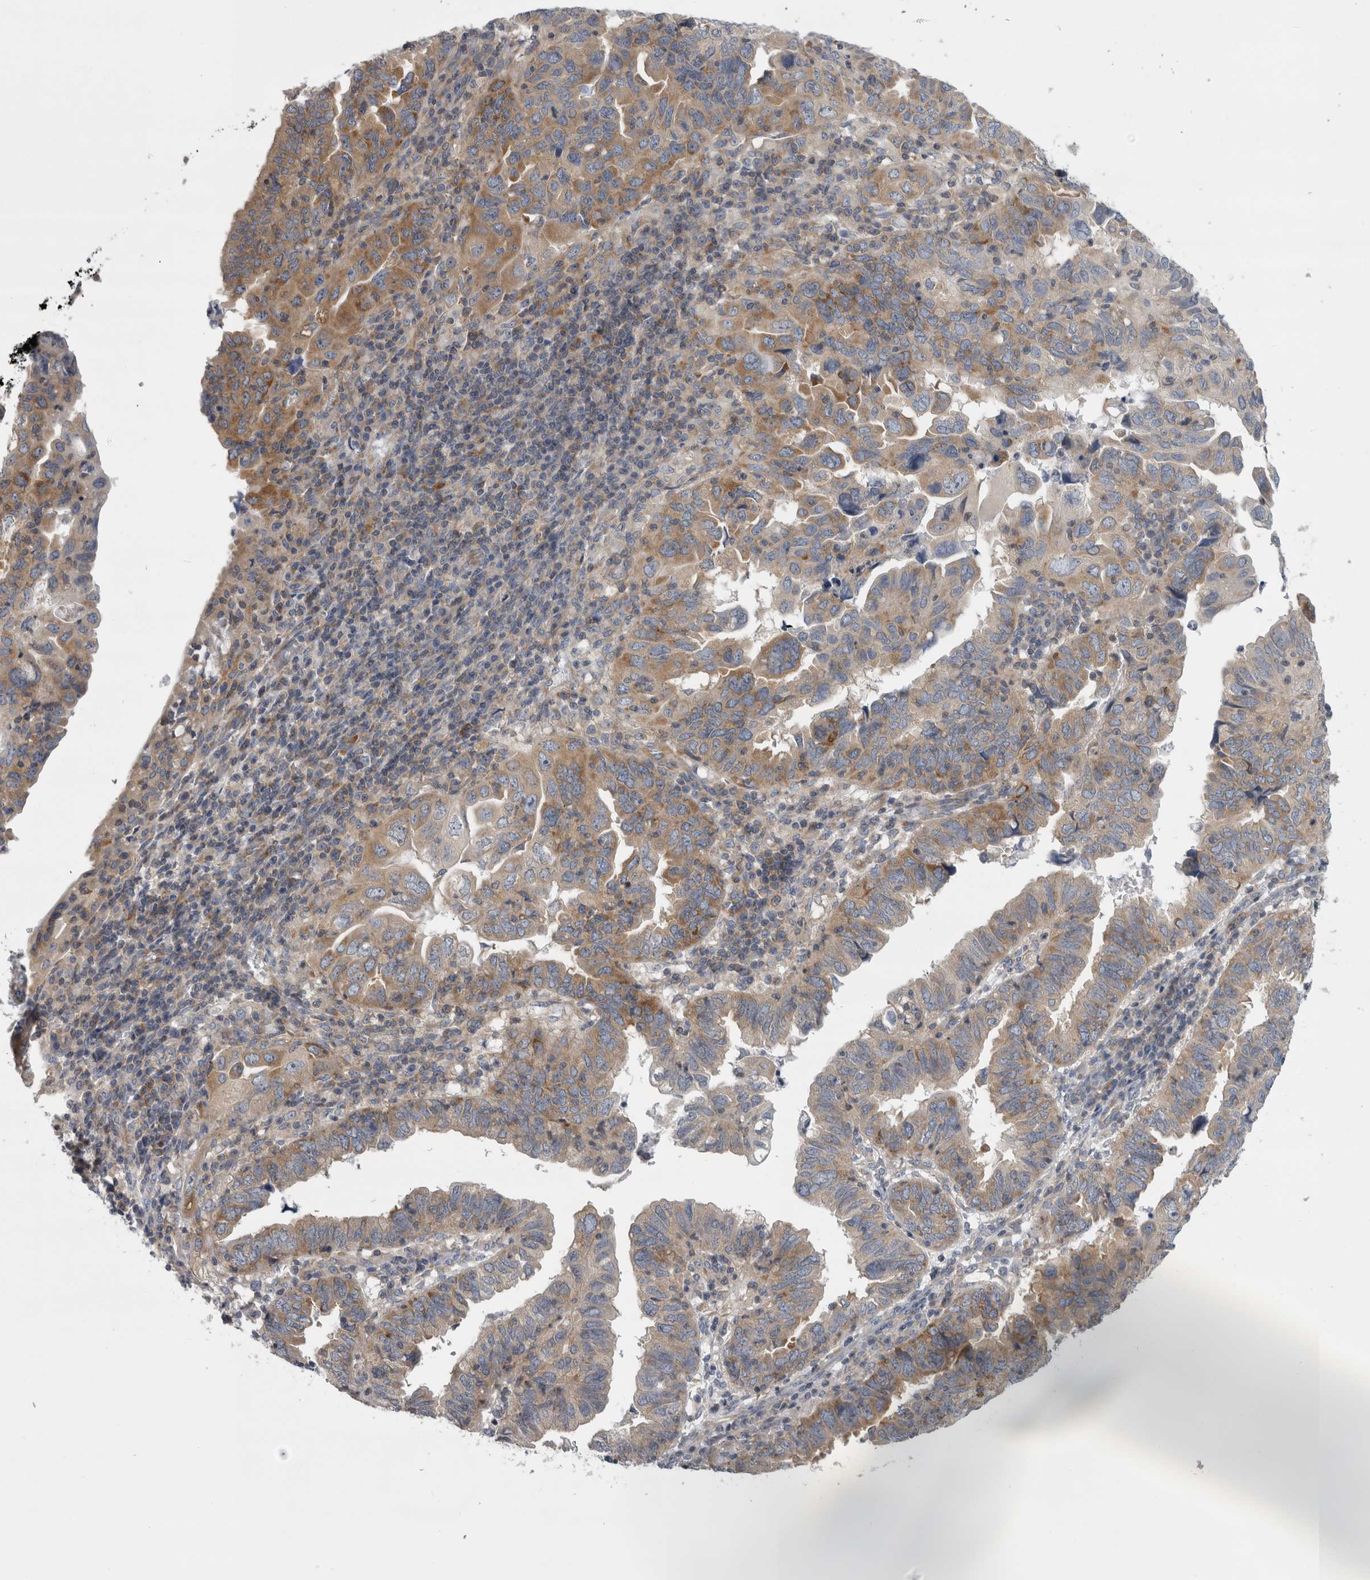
{"staining": {"intensity": "moderate", "quantity": ">75%", "location": "cytoplasmic/membranous"}, "tissue": "endometrial cancer", "cell_type": "Tumor cells", "image_type": "cancer", "snomed": [{"axis": "morphology", "description": "Adenocarcinoma, NOS"}, {"axis": "topography", "description": "Uterus"}], "caption": "Moderate cytoplasmic/membranous protein expression is identified in about >75% of tumor cells in adenocarcinoma (endometrial).", "gene": "PRRC2C", "patient": {"sex": "female", "age": 77}}